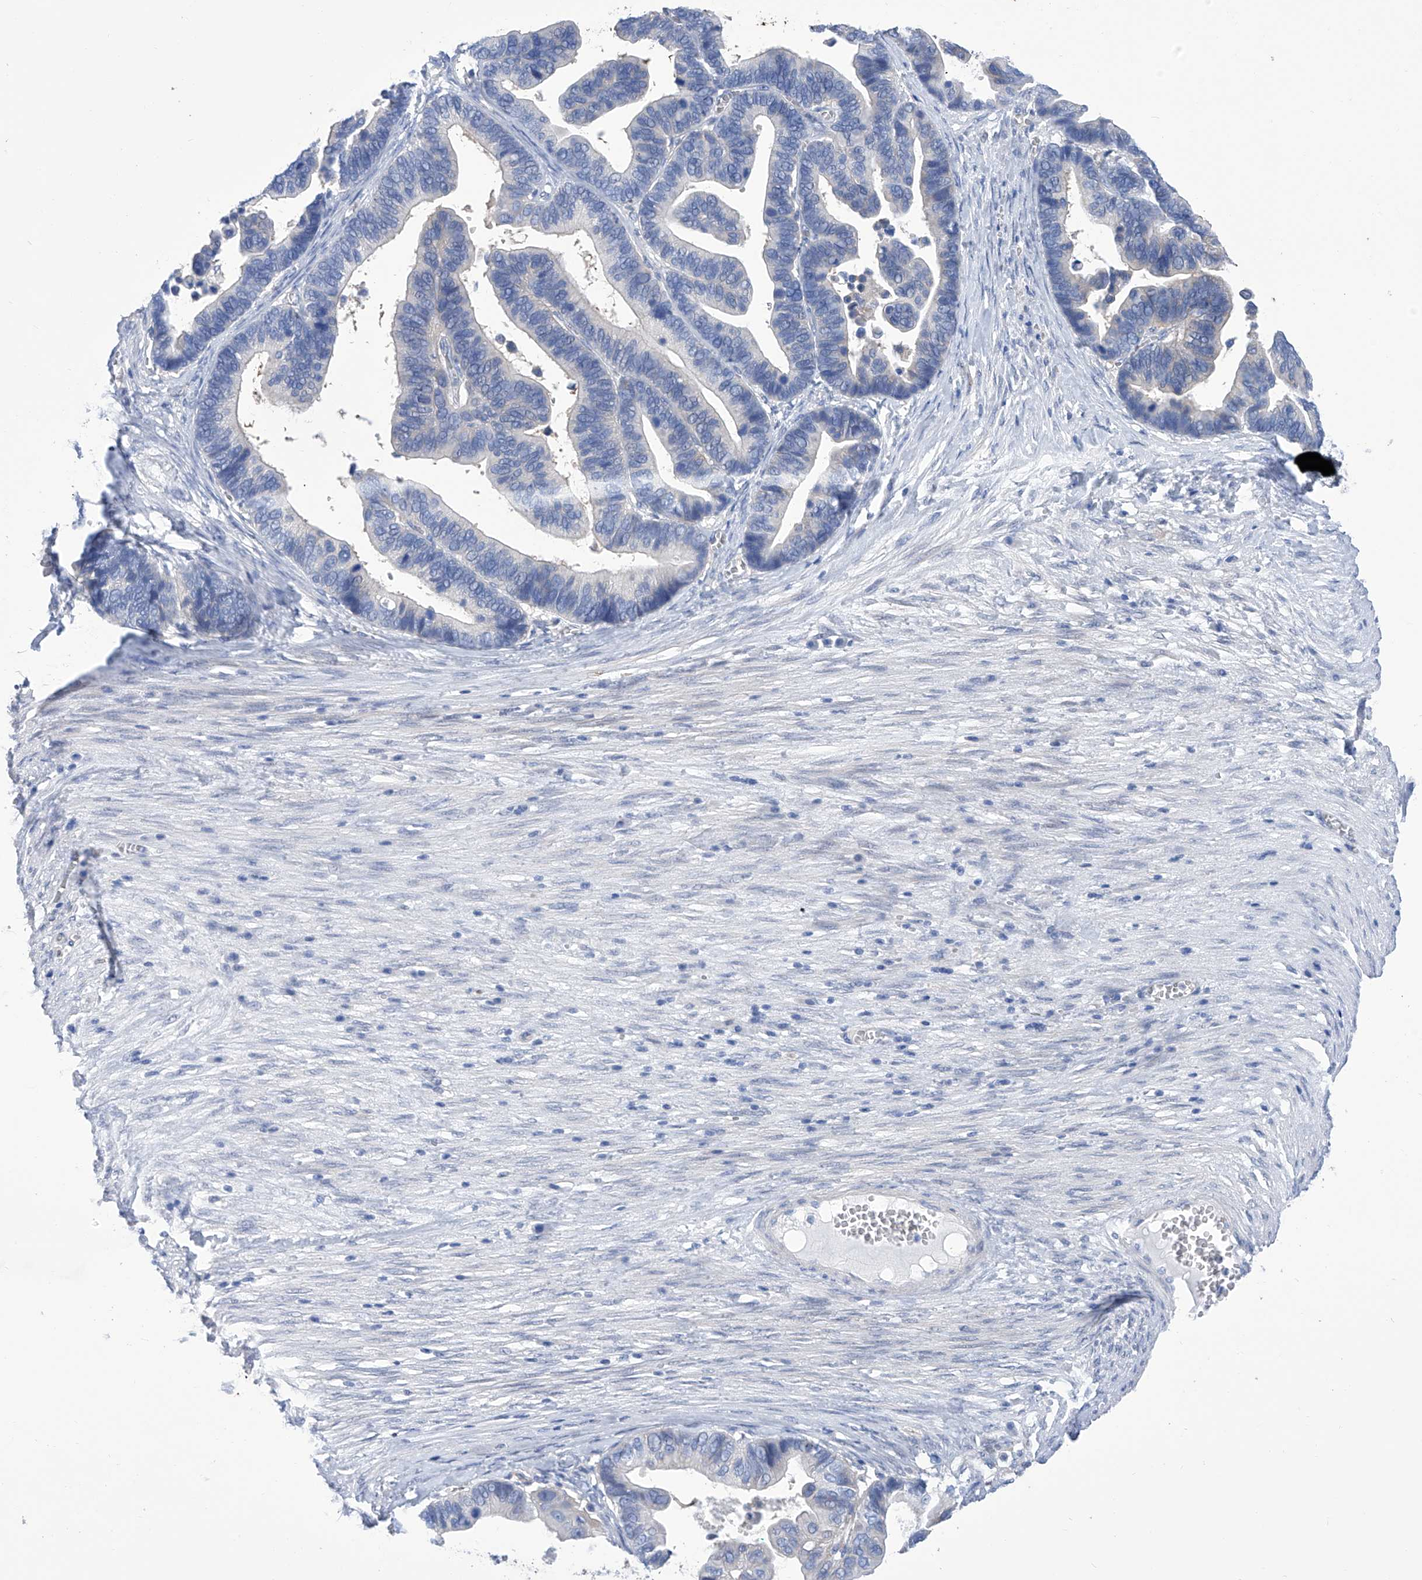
{"staining": {"intensity": "negative", "quantity": "none", "location": "none"}, "tissue": "ovarian cancer", "cell_type": "Tumor cells", "image_type": "cancer", "snomed": [{"axis": "morphology", "description": "Cystadenocarcinoma, serous, NOS"}, {"axis": "topography", "description": "Ovary"}], "caption": "This is an immunohistochemistry photomicrograph of serous cystadenocarcinoma (ovarian). There is no positivity in tumor cells.", "gene": "SMS", "patient": {"sex": "female", "age": 56}}